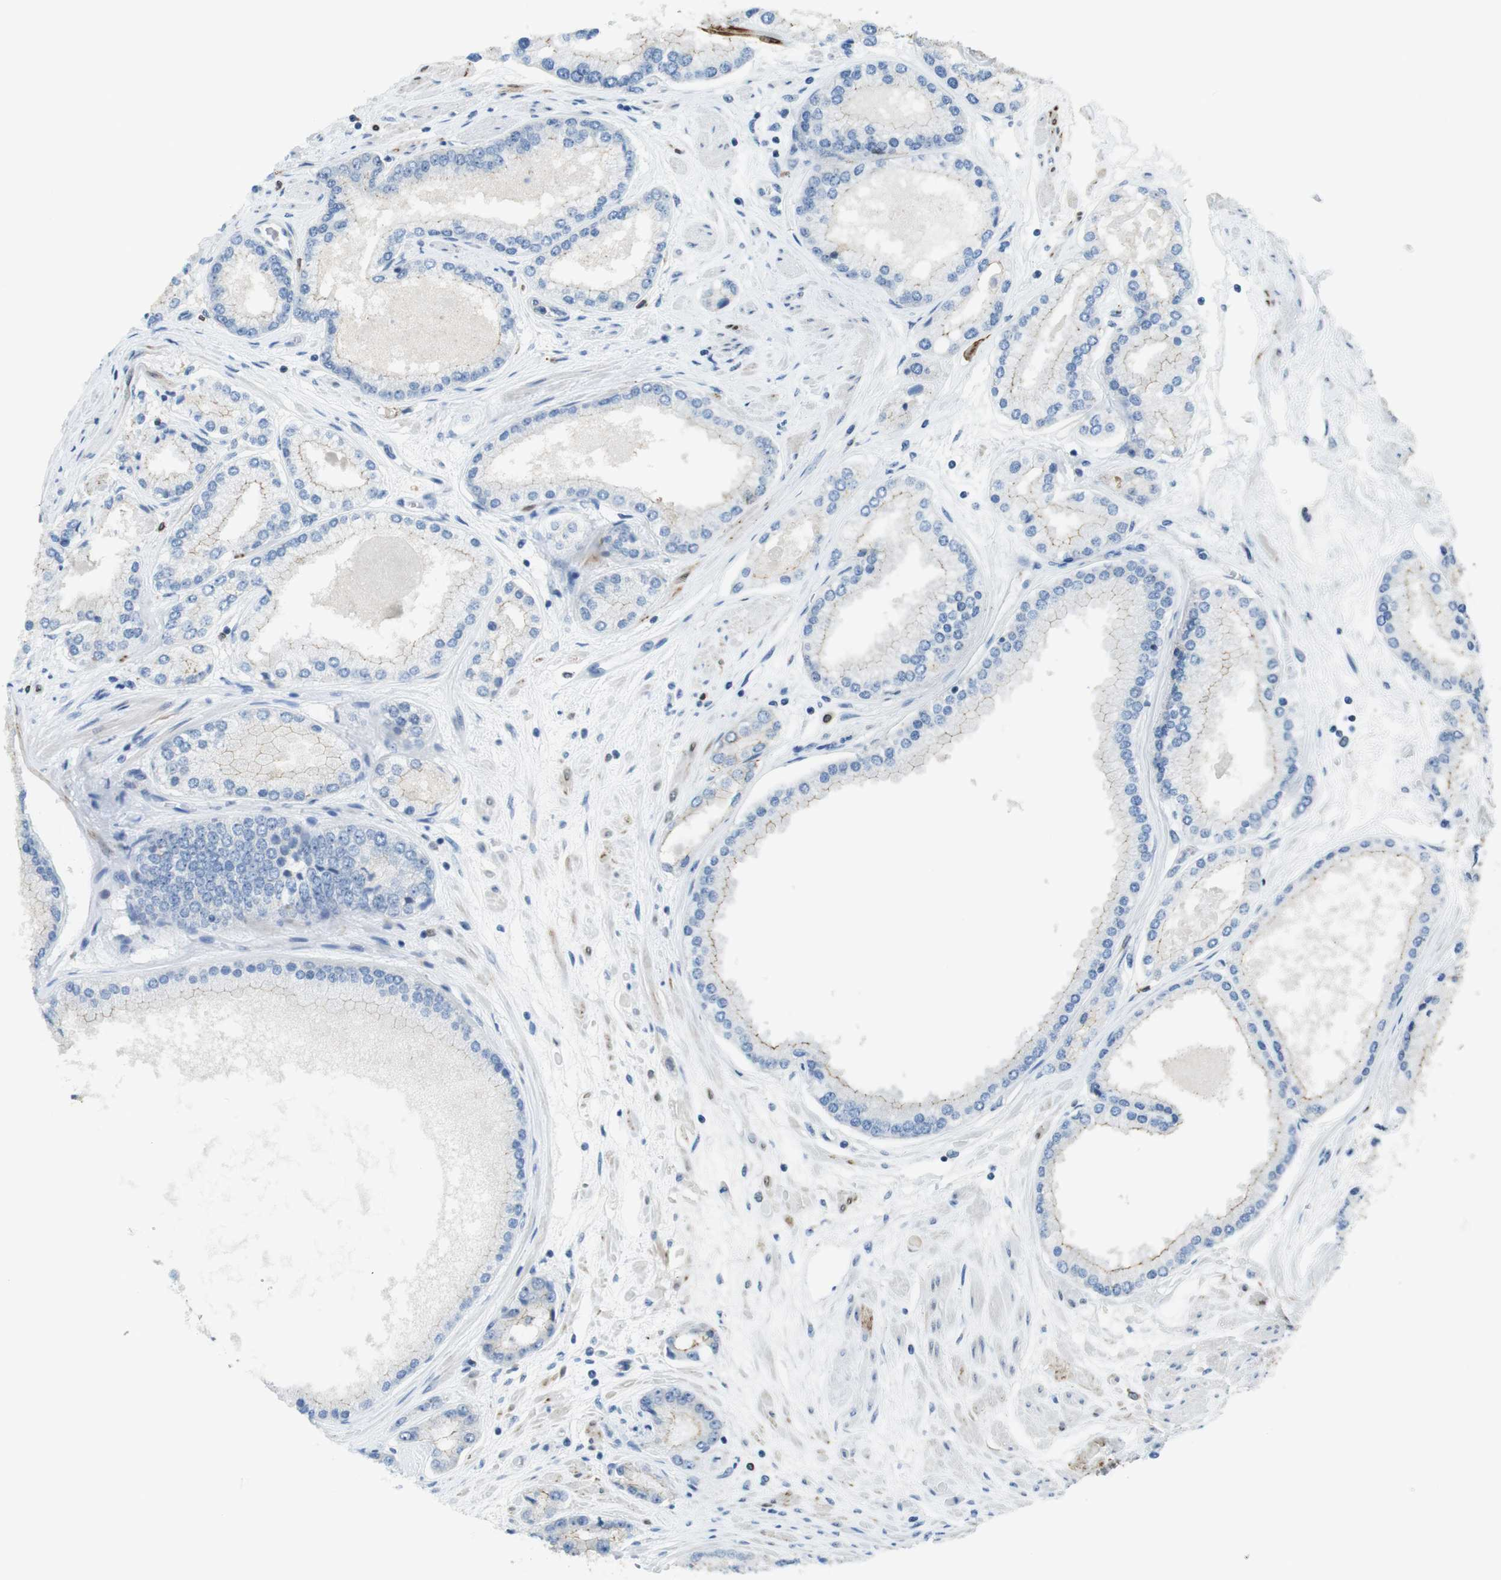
{"staining": {"intensity": "weak", "quantity": "<25%", "location": "cytoplasmic/membranous"}, "tissue": "prostate cancer", "cell_type": "Tumor cells", "image_type": "cancer", "snomed": [{"axis": "morphology", "description": "Adenocarcinoma, High grade"}, {"axis": "topography", "description": "Prostate"}], "caption": "IHC micrograph of neoplastic tissue: prostate adenocarcinoma (high-grade) stained with DAB (3,3'-diaminobenzidine) exhibits no significant protein positivity in tumor cells.", "gene": "TJP3", "patient": {"sex": "male", "age": 59}}